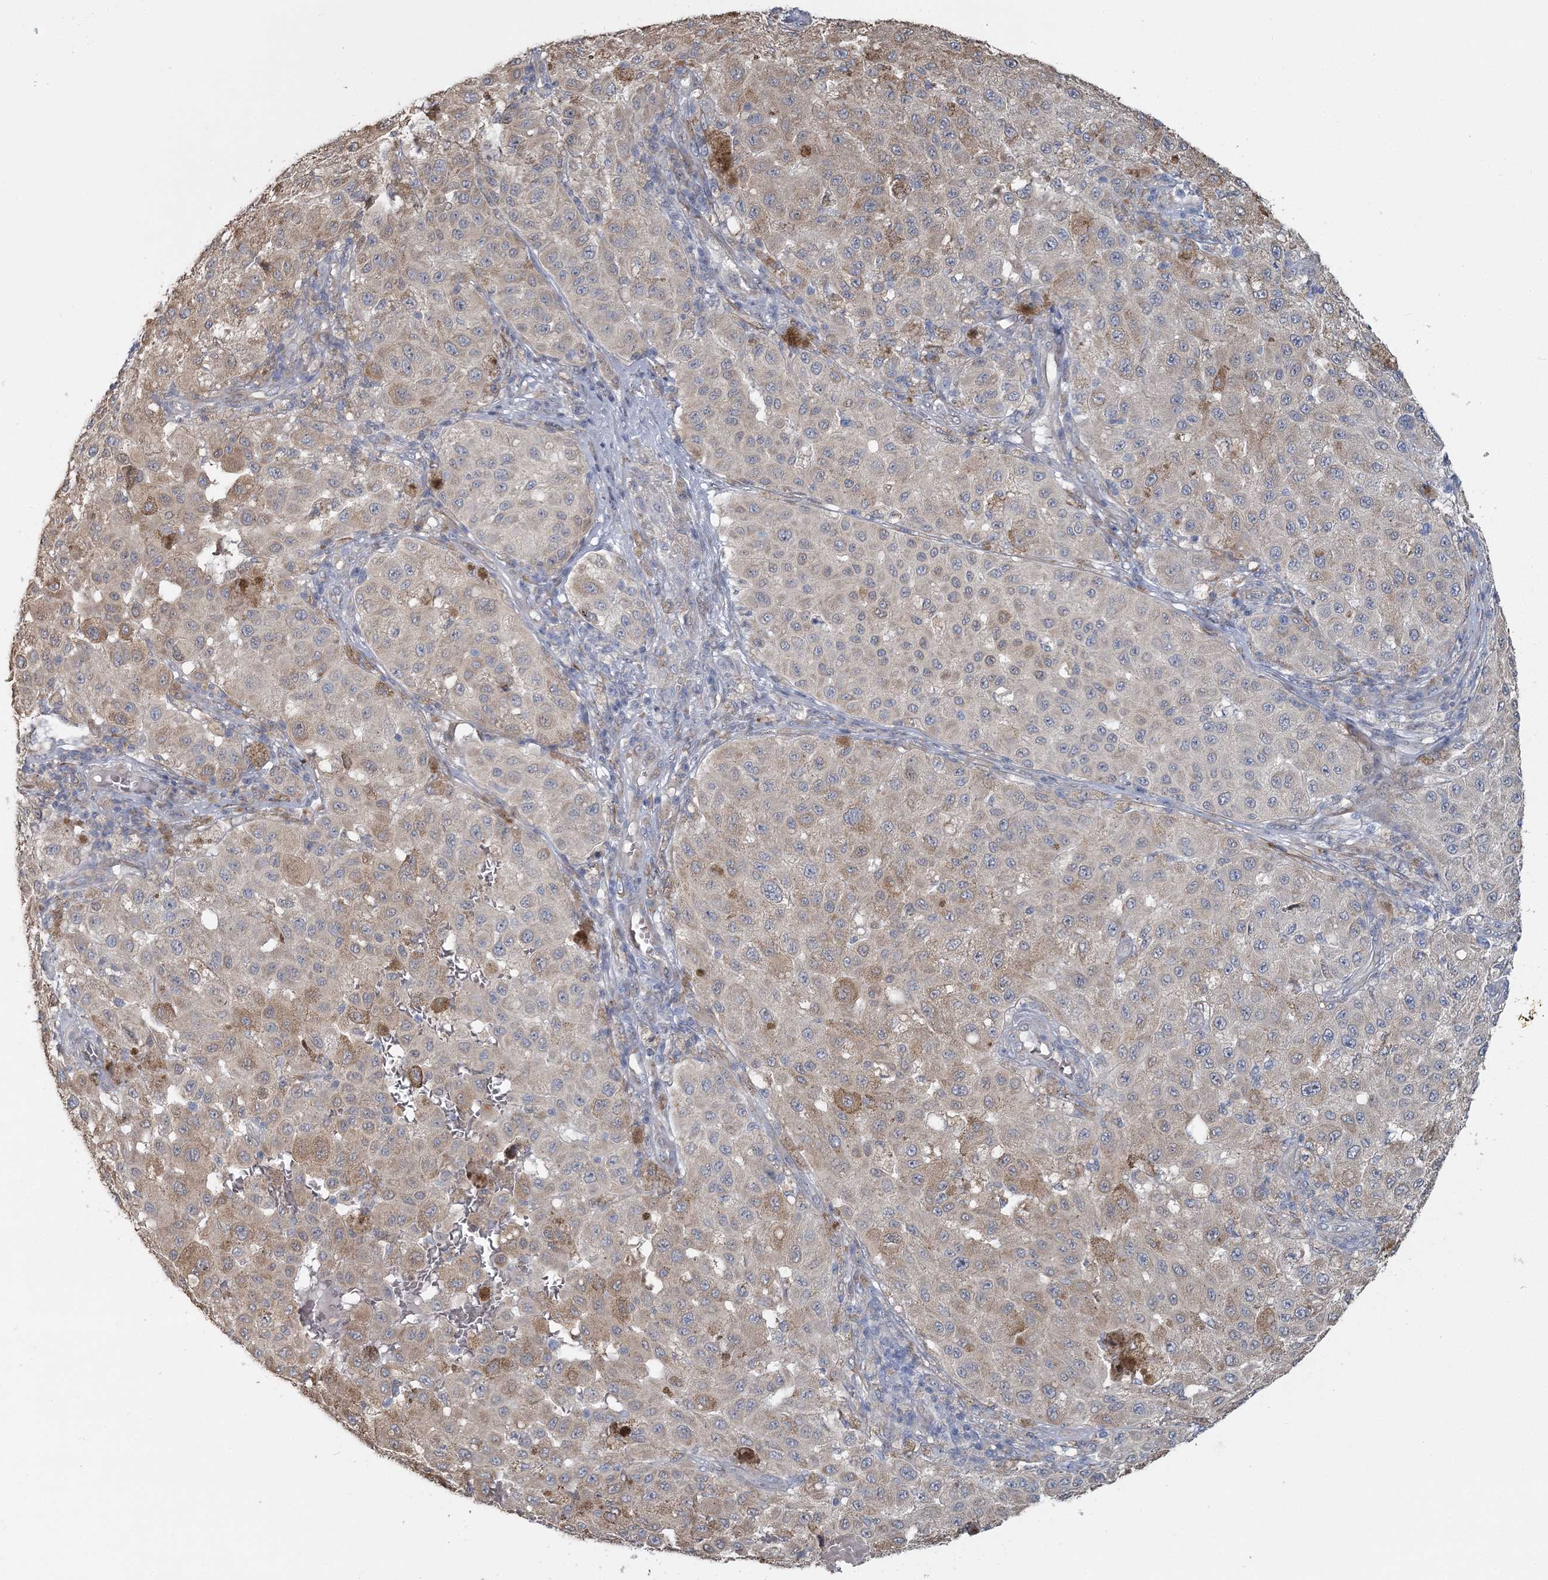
{"staining": {"intensity": "weak", "quantity": "<25%", "location": "cytoplasmic/membranous"}, "tissue": "melanoma", "cell_type": "Tumor cells", "image_type": "cancer", "snomed": [{"axis": "morphology", "description": "Malignant melanoma, NOS"}, {"axis": "topography", "description": "Skin"}], "caption": "Immunohistochemistry image of human malignant melanoma stained for a protein (brown), which reveals no positivity in tumor cells.", "gene": "CMBL", "patient": {"sex": "female", "age": 64}}